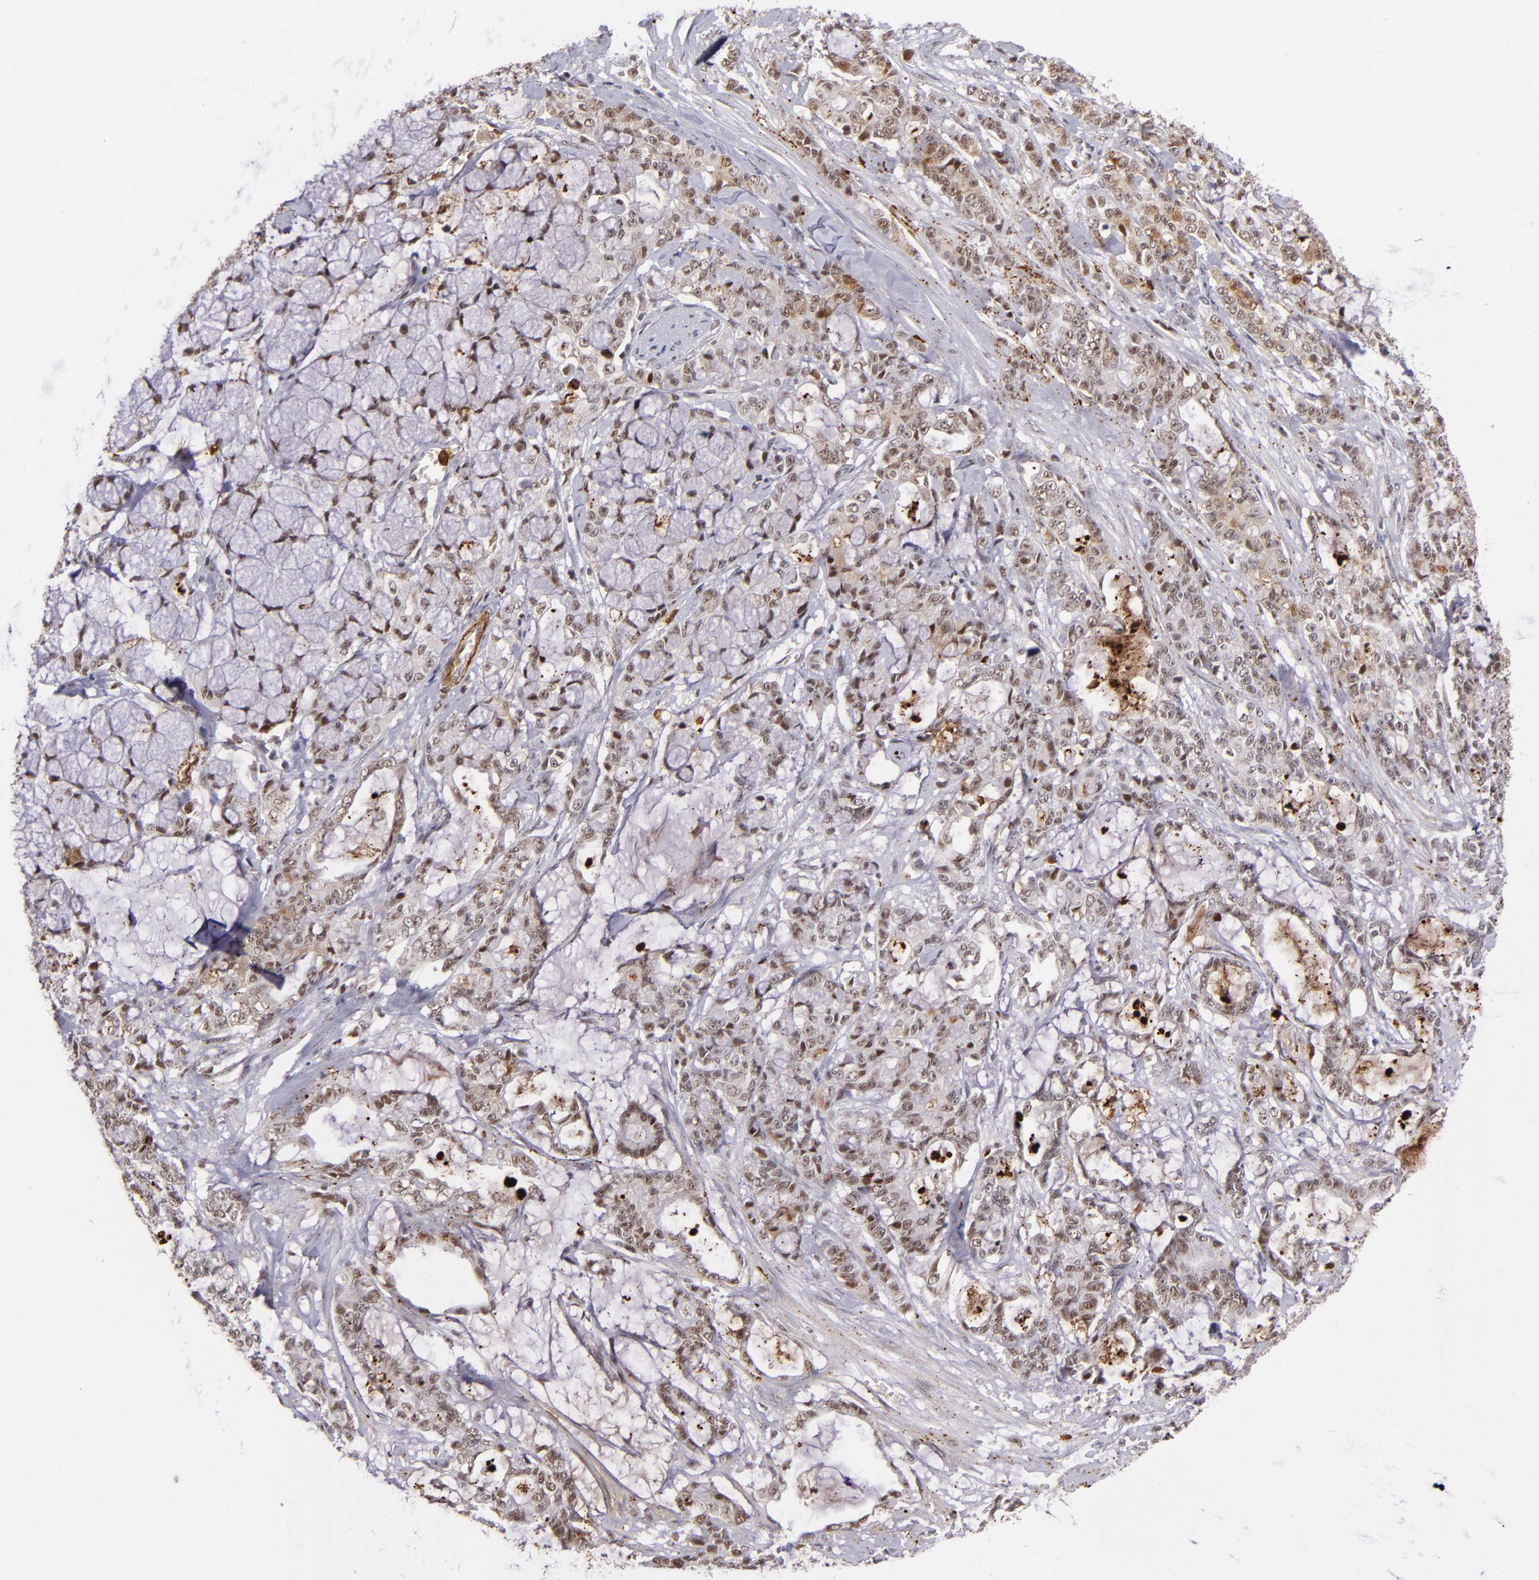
{"staining": {"intensity": "moderate", "quantity": "<25%", "location": "nuclear"}, "tissue": "pancreatic cancer", "cell_type": "Tumor cells", "image_type": "cancer", "snomed": [{"axis": "morphology", "description": "Adenocarcinoma, NOS"}, {"axis": "topography", "description": "Pancreas"}], "caption": "There is low levels of moderate nuclear expression in tumor cells of pancreatic cancer (adenocarcinoma), as demonstrated by immunohistochemical staining (brown color).", "gene": "RXRG", "patient": {"sex": "female", "age": 73}}